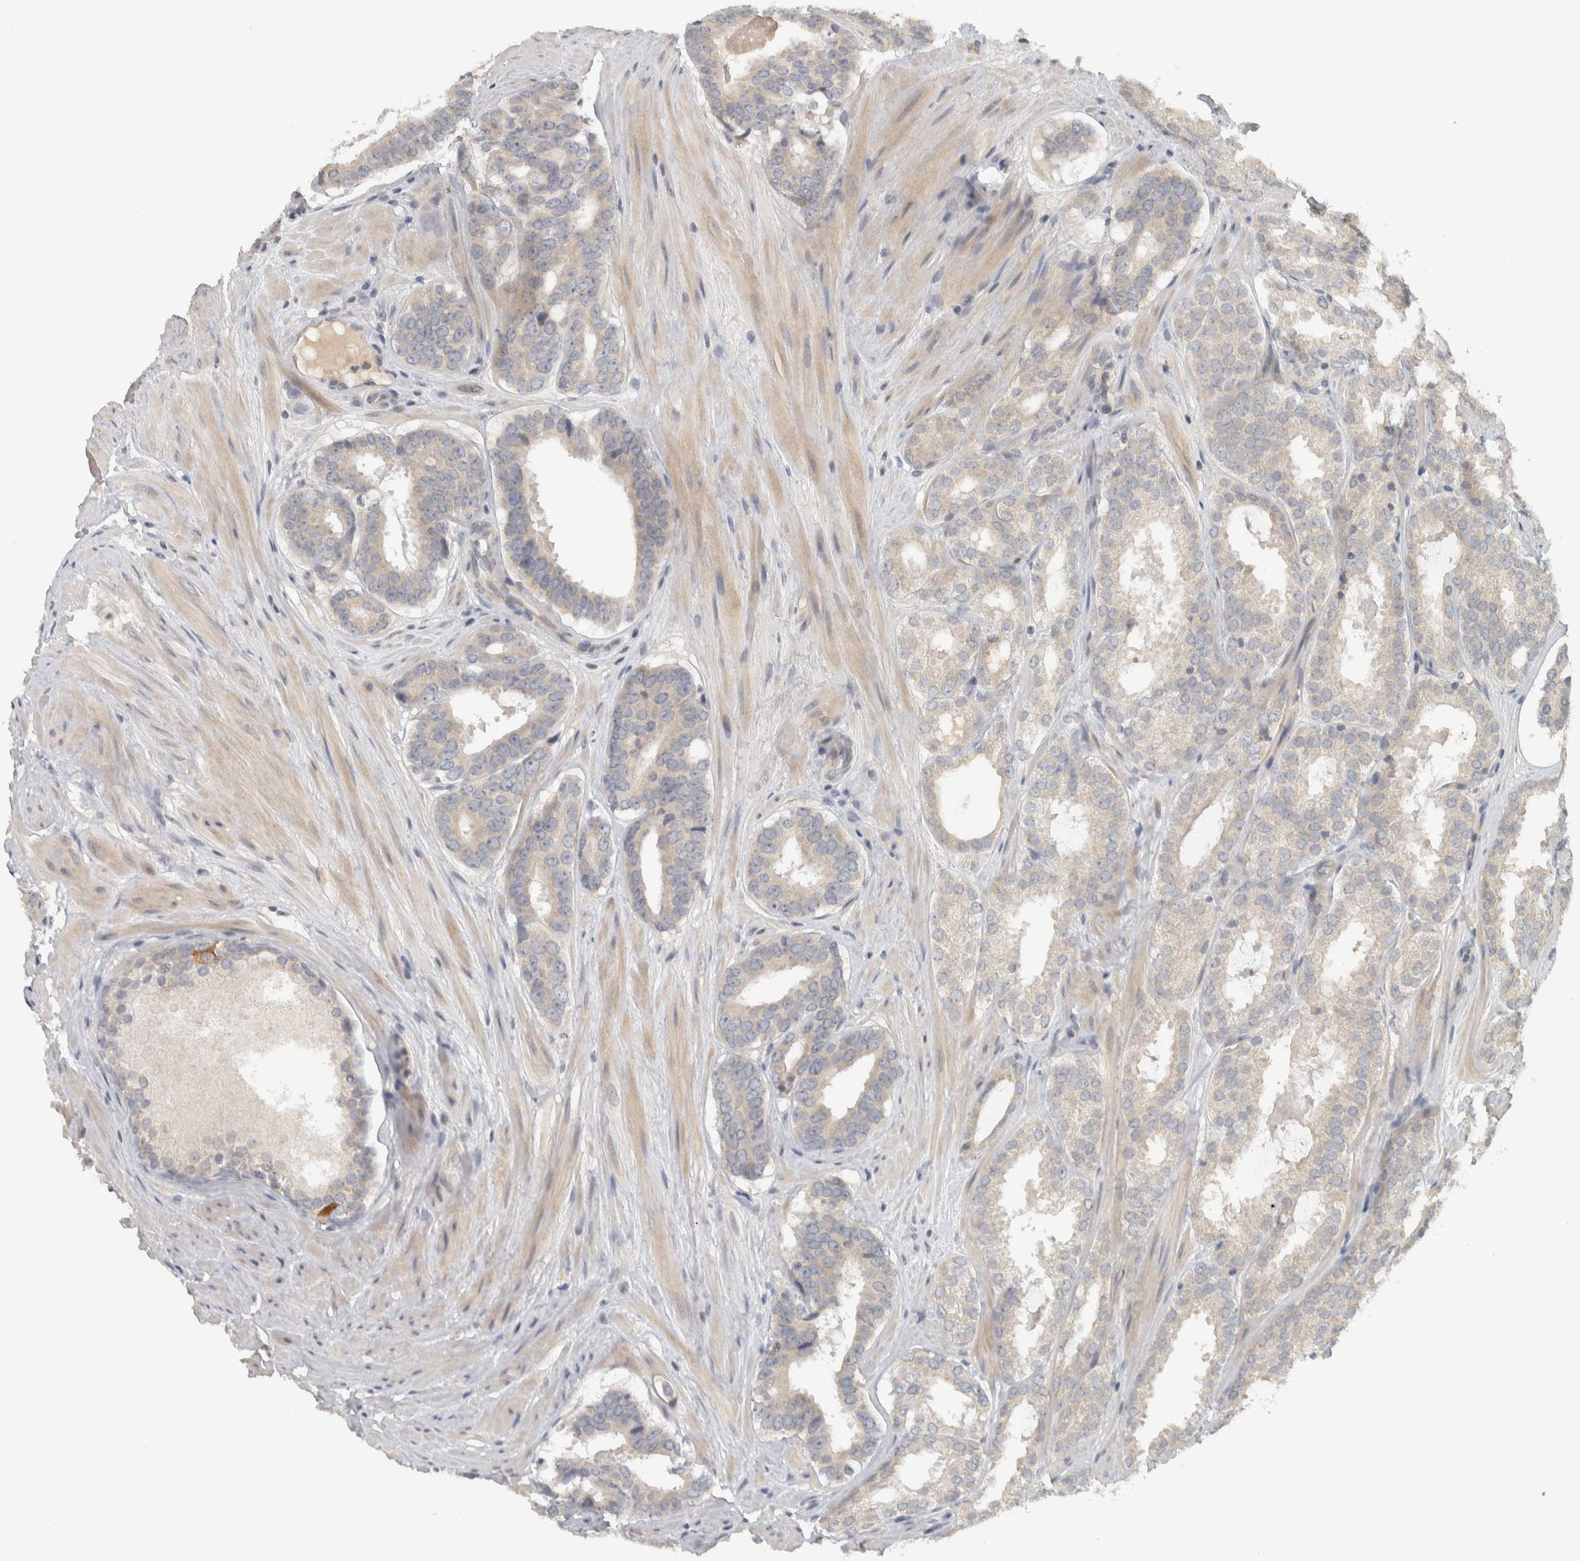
{"staining": {"intensity": "negative", "quantity": "none", "location": "none"}, "tissue": "prostate cancer", "cell_type": "Tumor cells", "image_type": "cancer", "snomed": [{"axis": "morphology", "description": "Adenocarcinoma, Low grade"}, {"axis": "topography", "description": "Prostate"}], "caption": "The immunohistochemistry histopathology image has no significant staining in tumor cells of prostate cancer tissue.", "gene": "AFP", "patient": {"sex": "male", "age": 69}}